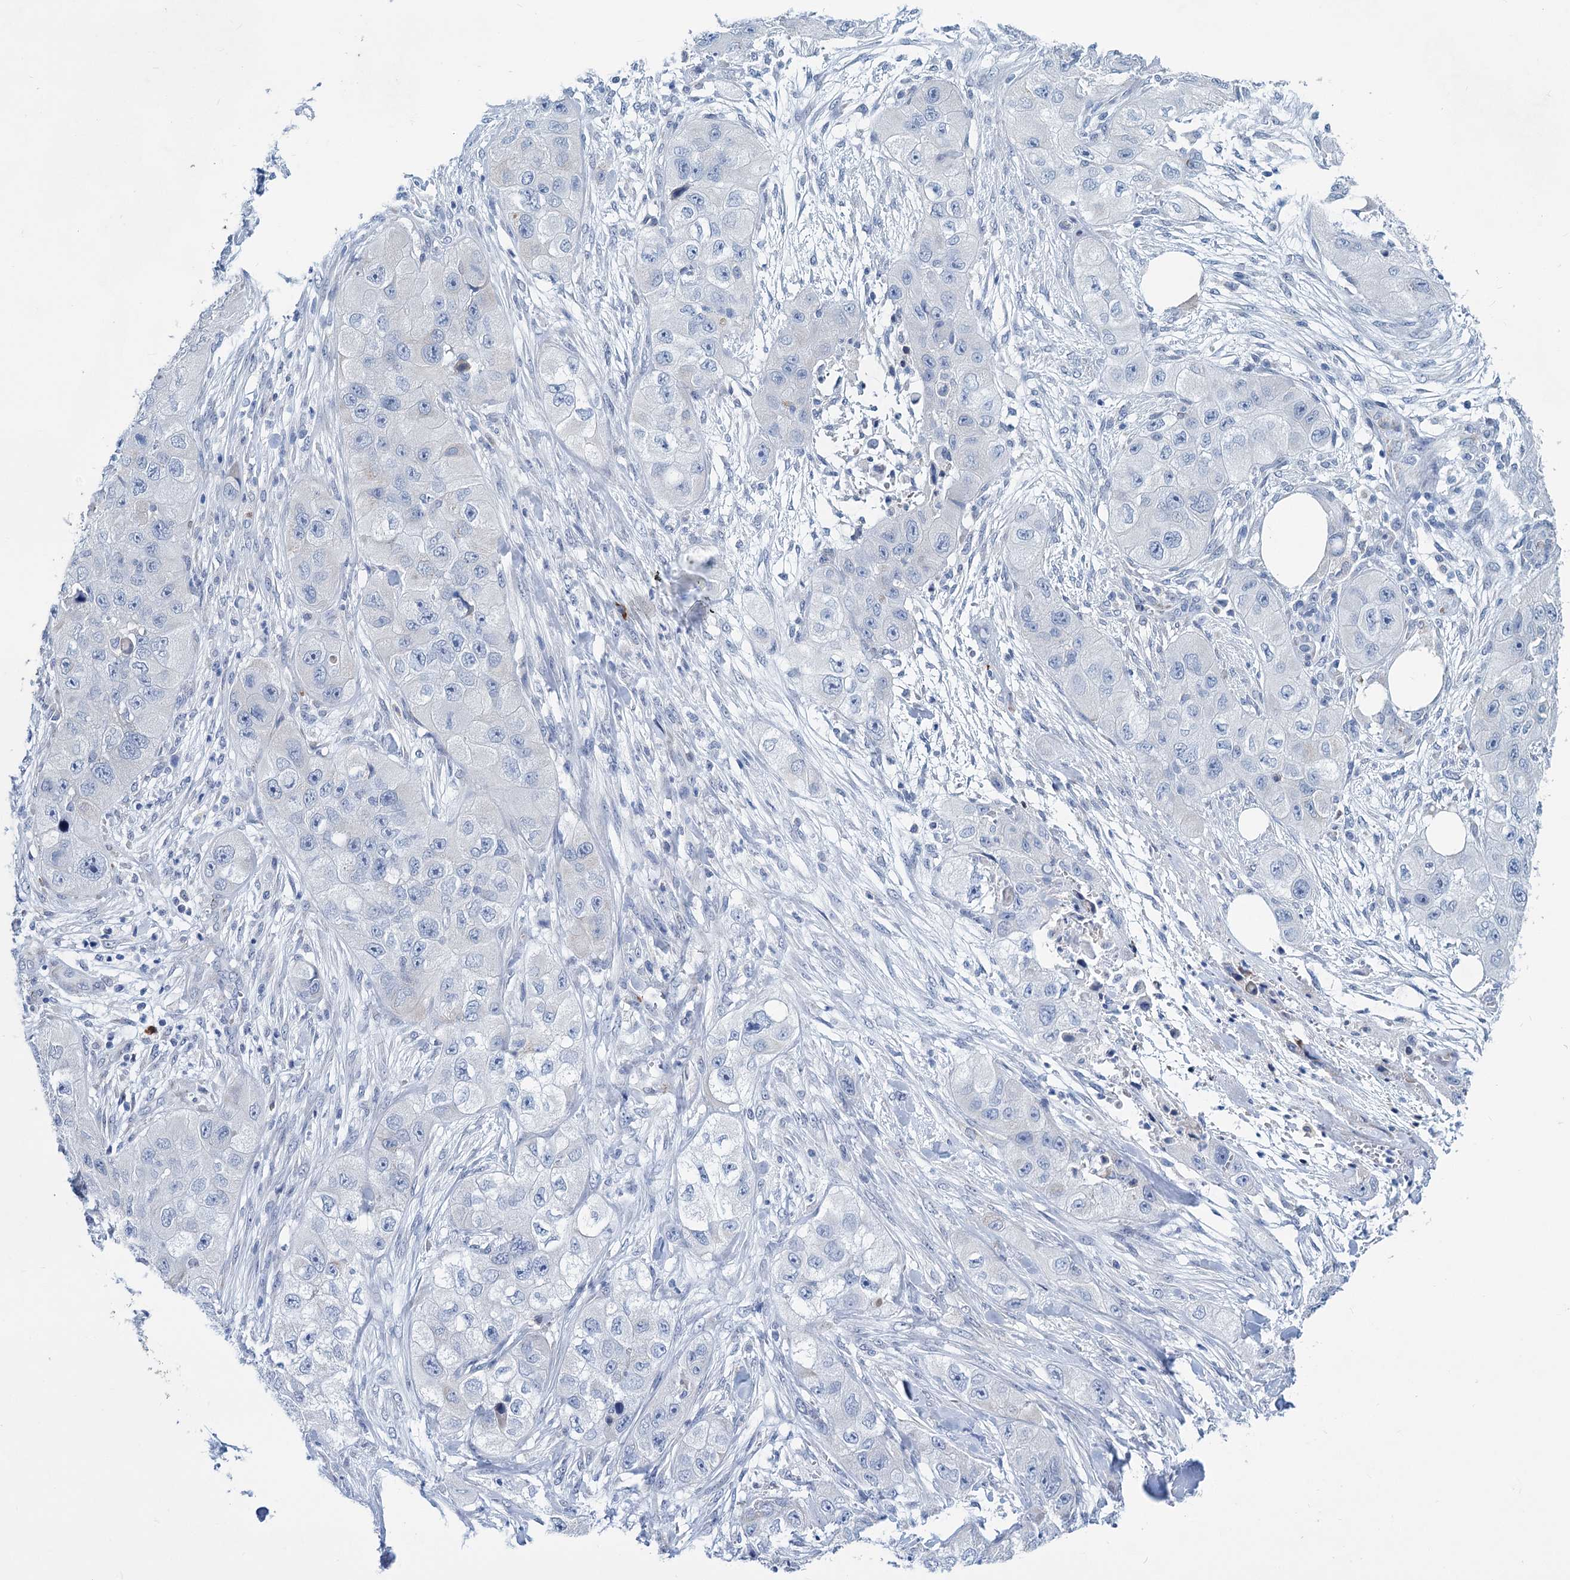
{"staining": {"intensity": "negative", "quantity": "none", "location": "none"}, "tissue": "skin cancer", "cell_type": "Tumor cells", "image_type": "cancer", "snomed": [{"axis": "morphology", "description": "Squamous cell carcinoma, NOS"}, {"axis": "topography", "description": "Skin"}, {"axis": "topography", "description": "Subcutis"}], "caption": "The histopathology image demonstrates no staining of tumor cells in squamous cell carcinoma (skin).", "gene": "NEU3", "patient": {"sex": "male", "age": 73}}